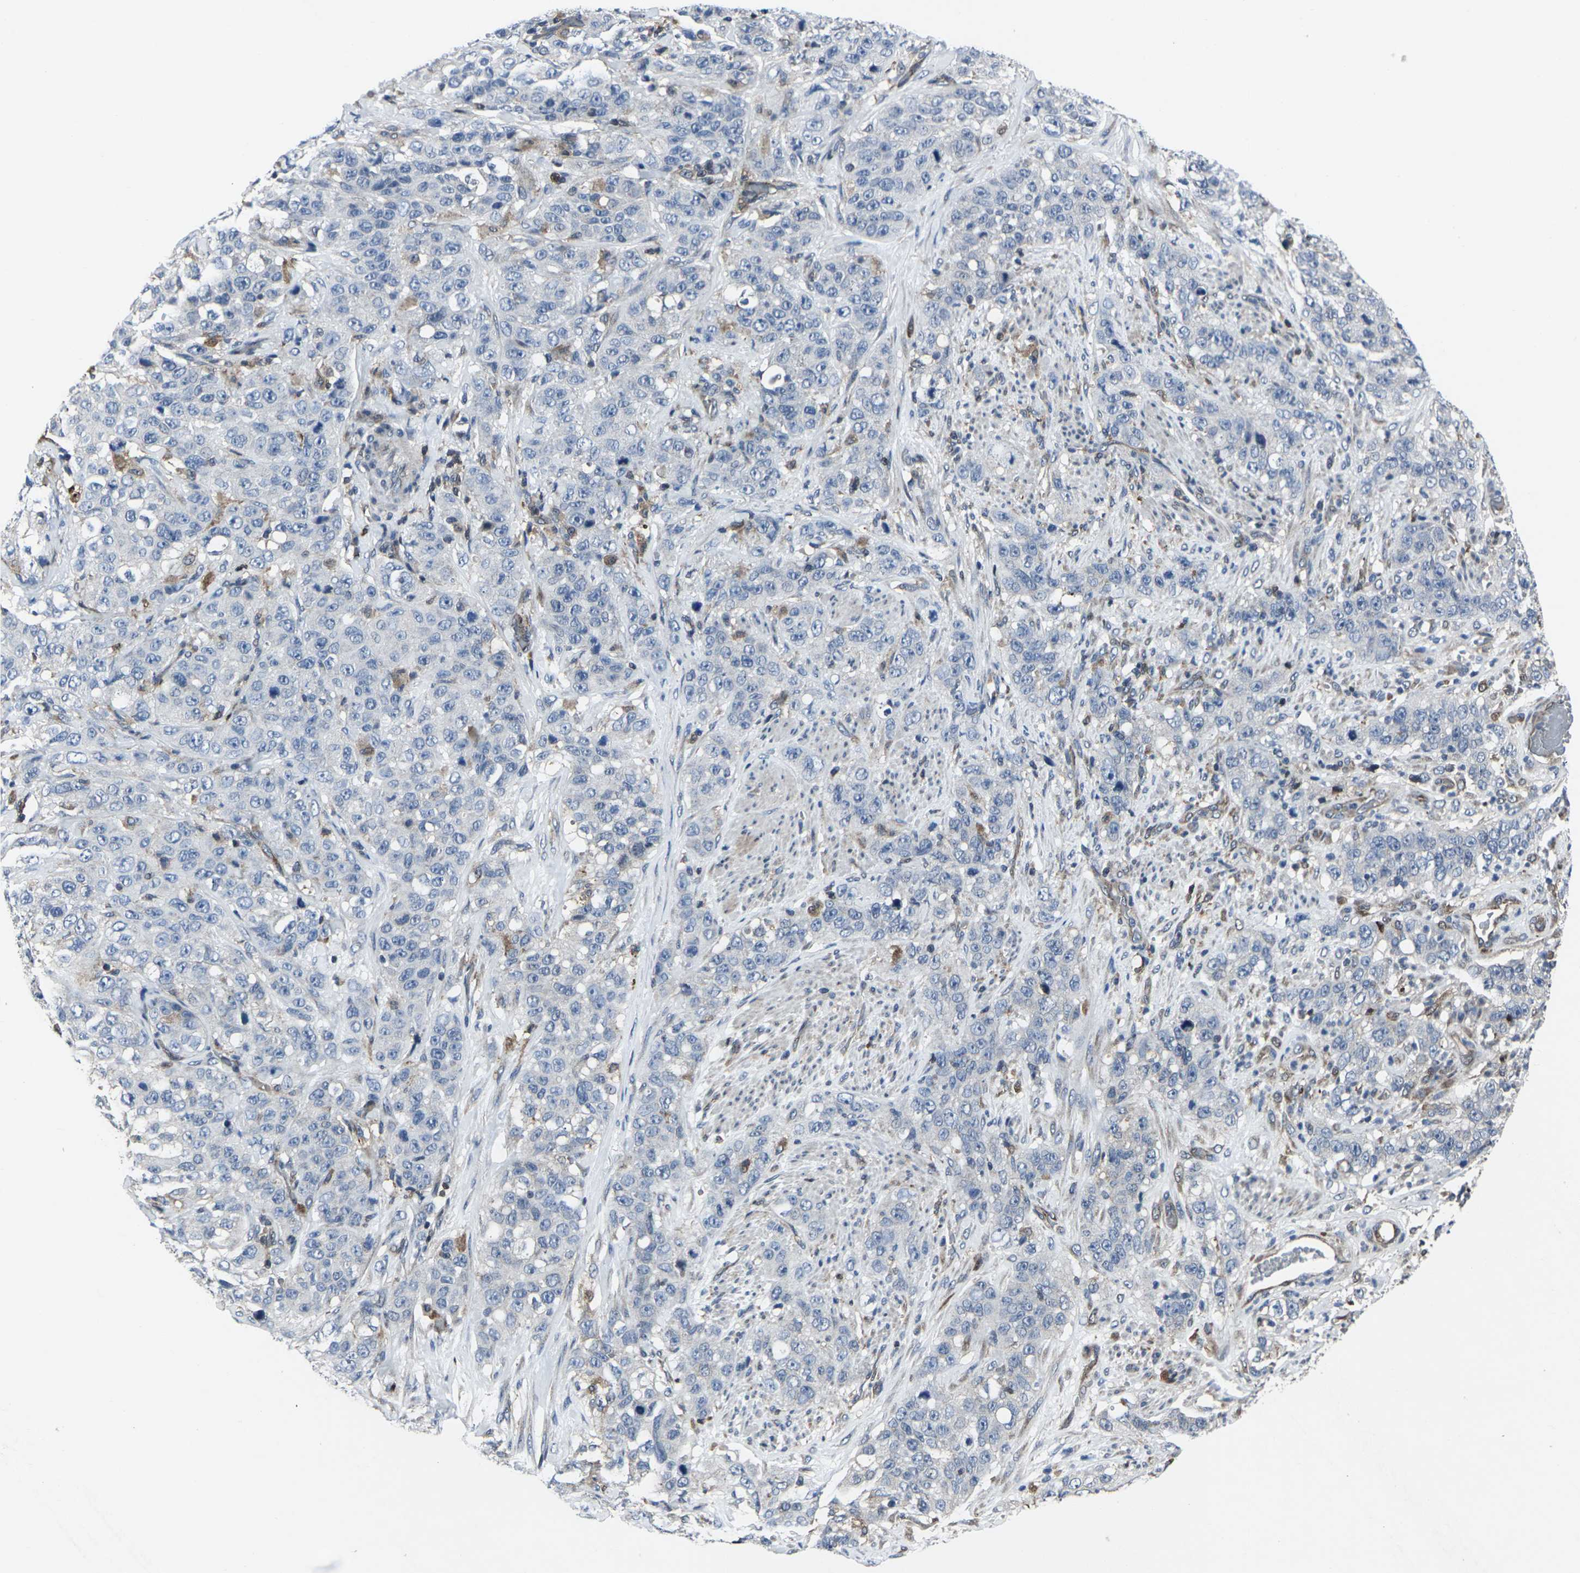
{"staining": {"intensity": "negative", "quantity": "none", "location": "none"}, "tissue": "stomach cancer", "cell_type": "Tumor cells", "image_type": "cancer", "snomed": [{"axis": "morphology", "description": "Adenocarcinoma, NOS"}, {"axis": "topography", "description": "Stomach"}], "caption": "Immunohistochemical staining of stomach cancer exhibits no significant staining in tumor cells.", "gene": "STAT4", "patient": {"sex": "male", "age": 48}}